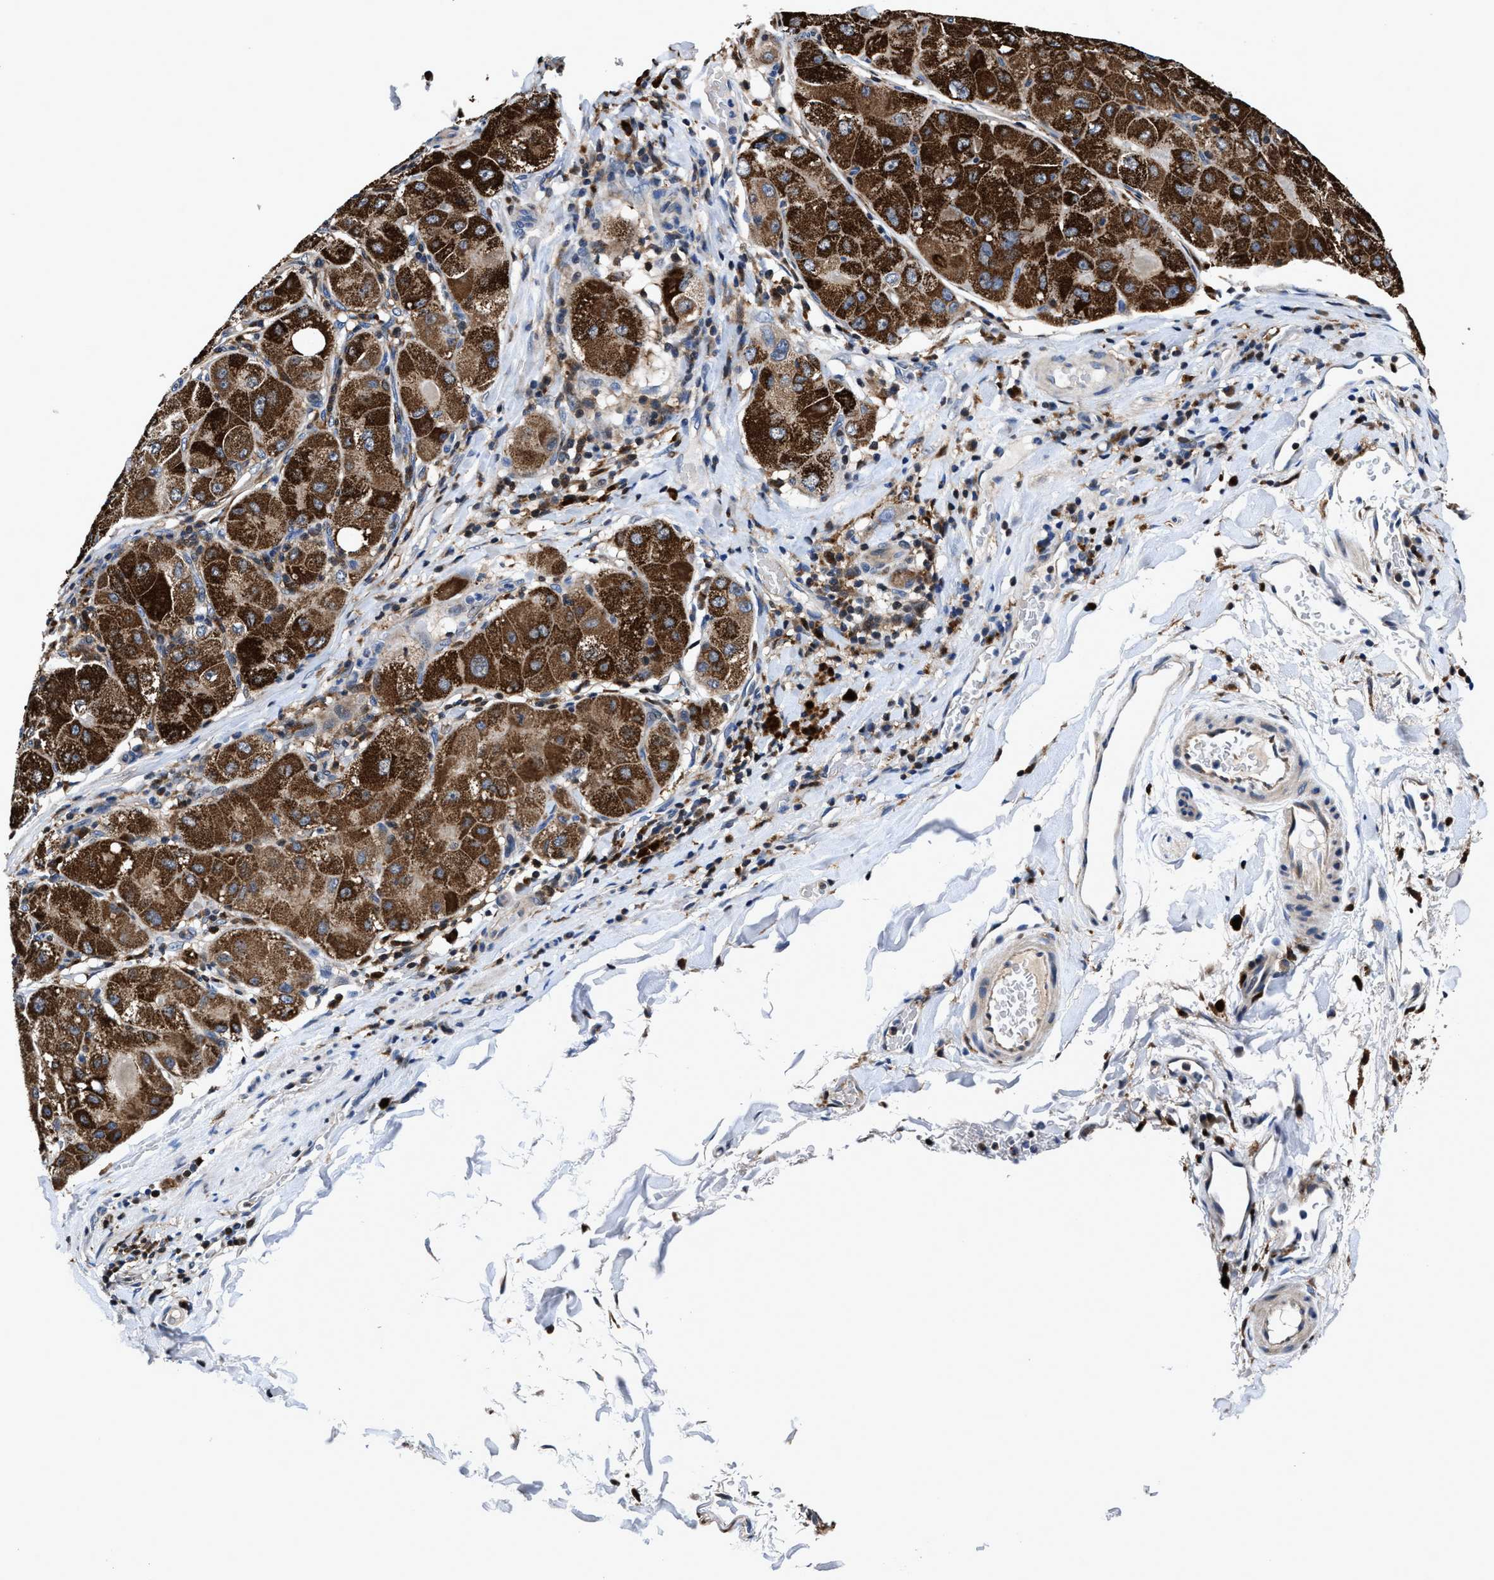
{"staining": {"intensity": "strong", "quantity": ">75%", "location": "cytoplasmic/membranous"}, "tissue": "liver cancer", "cell_type": "Tumor cells", "image_type": "cancer", "snomed": [{"axis": "morphology", "description": "Carcinoma, Hepatocellular, NOS"}, {"axis": "topography", "description": "Liver"}], "caption": "Immunohistochemistry photomicrograph of human liver cancer stained for a protein (brown), which demonstrates high levels of strong cytoplasmic/membranous expression in approximately >75% of tumor cells.", "gene": "RGS10", "patient": {"sex": "male", "age": 80}}